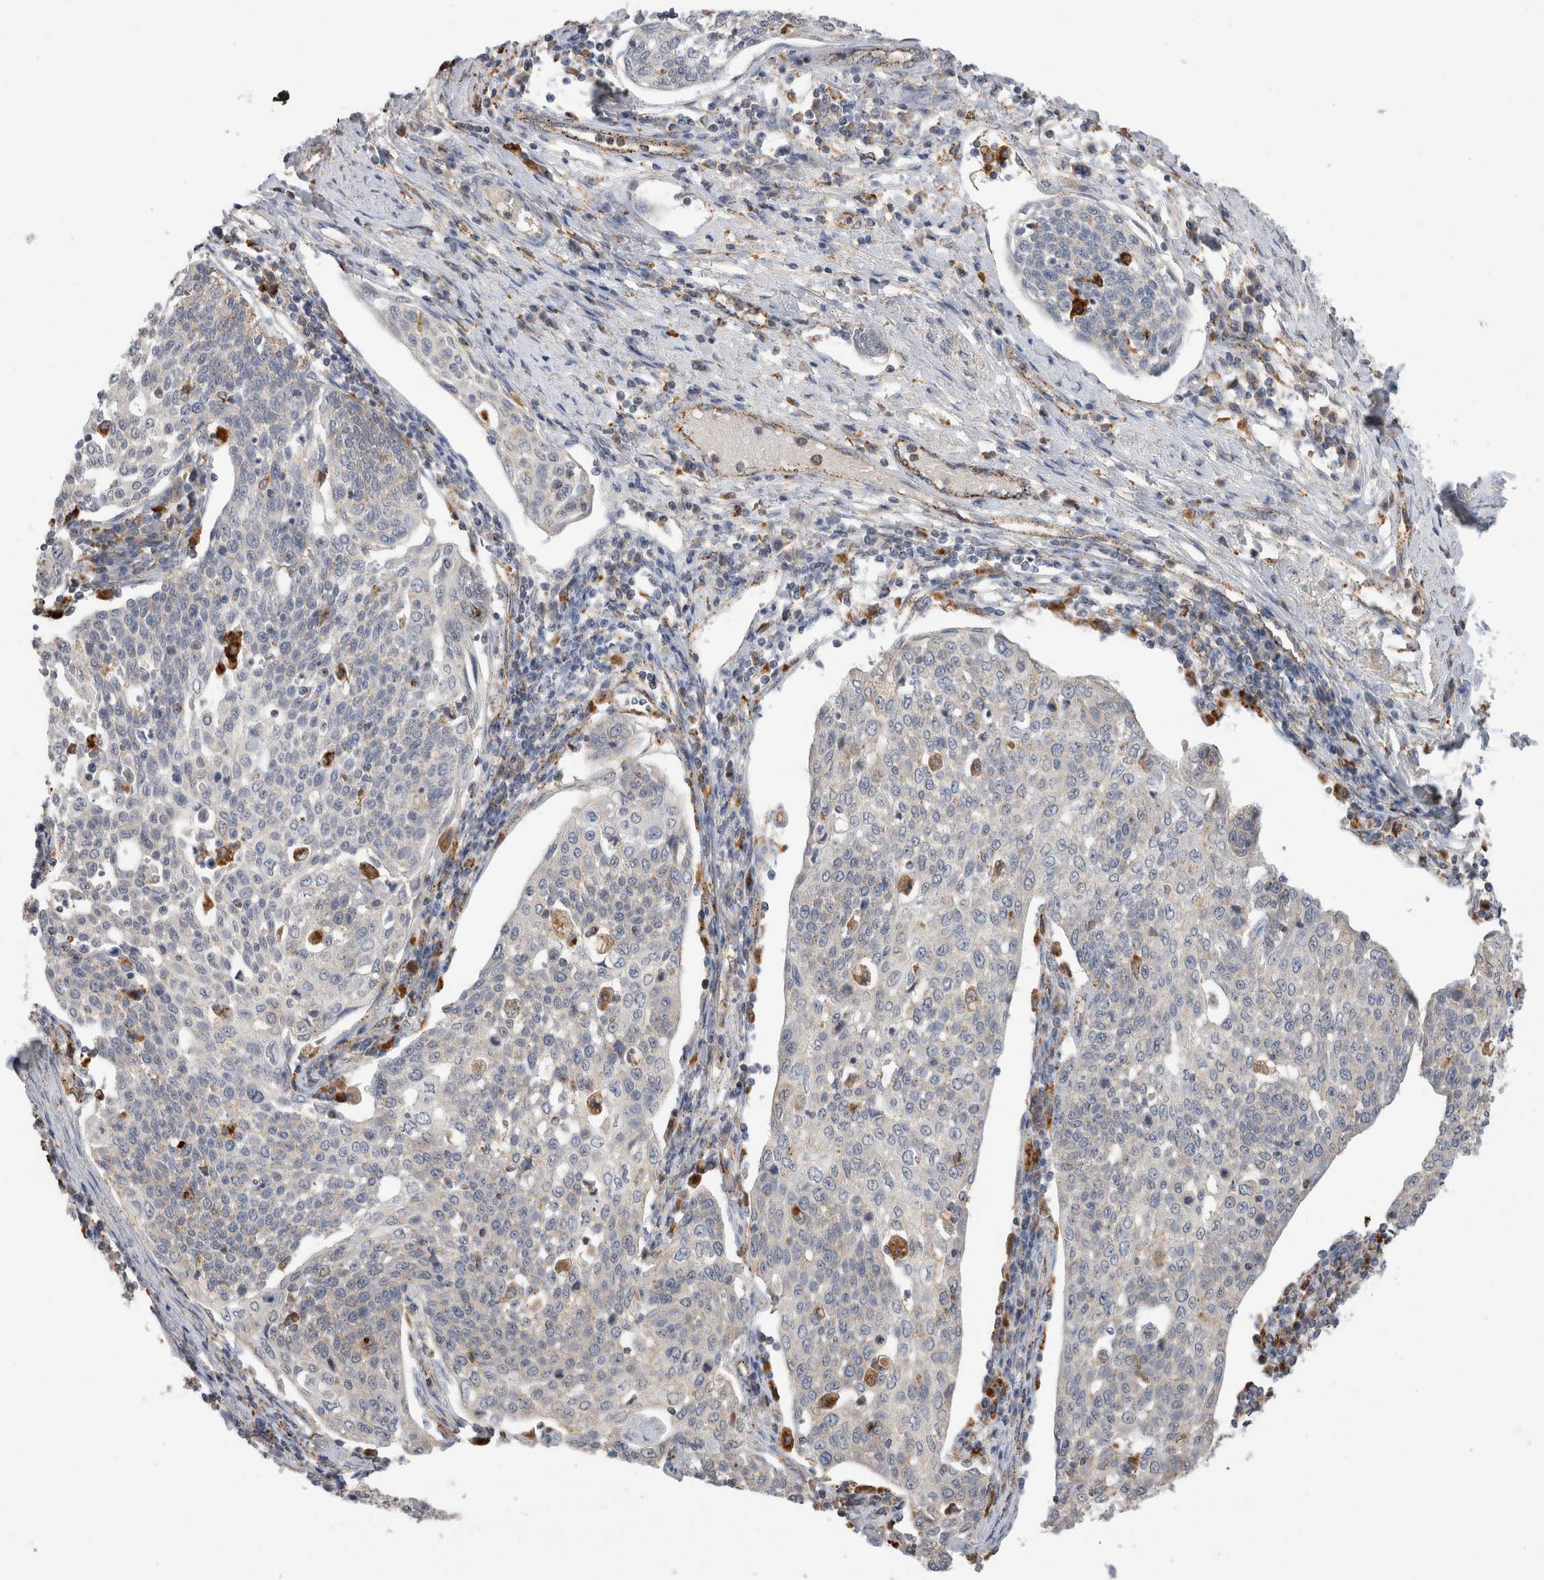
{"staining": {"intensity": "moderate", "quantity": ">75%", "location": "cytoplasmic/membranous"}, "tissue": "cervical cancer", "cell_type": "Tumor cells", "image_type": "cancer", "snomed": [{"axis": "morphology", "description": "Squamous cell carcinoma, NOS"}, {"axis": "topography", "description": "Cervix"}], "caption": "Human squamous cell carcinoma (cervical) stained with a protein marker exhibits moderate staining in tumor cells.", "gene": "GNS", "patient": {"sex": "female", "age": 34}}